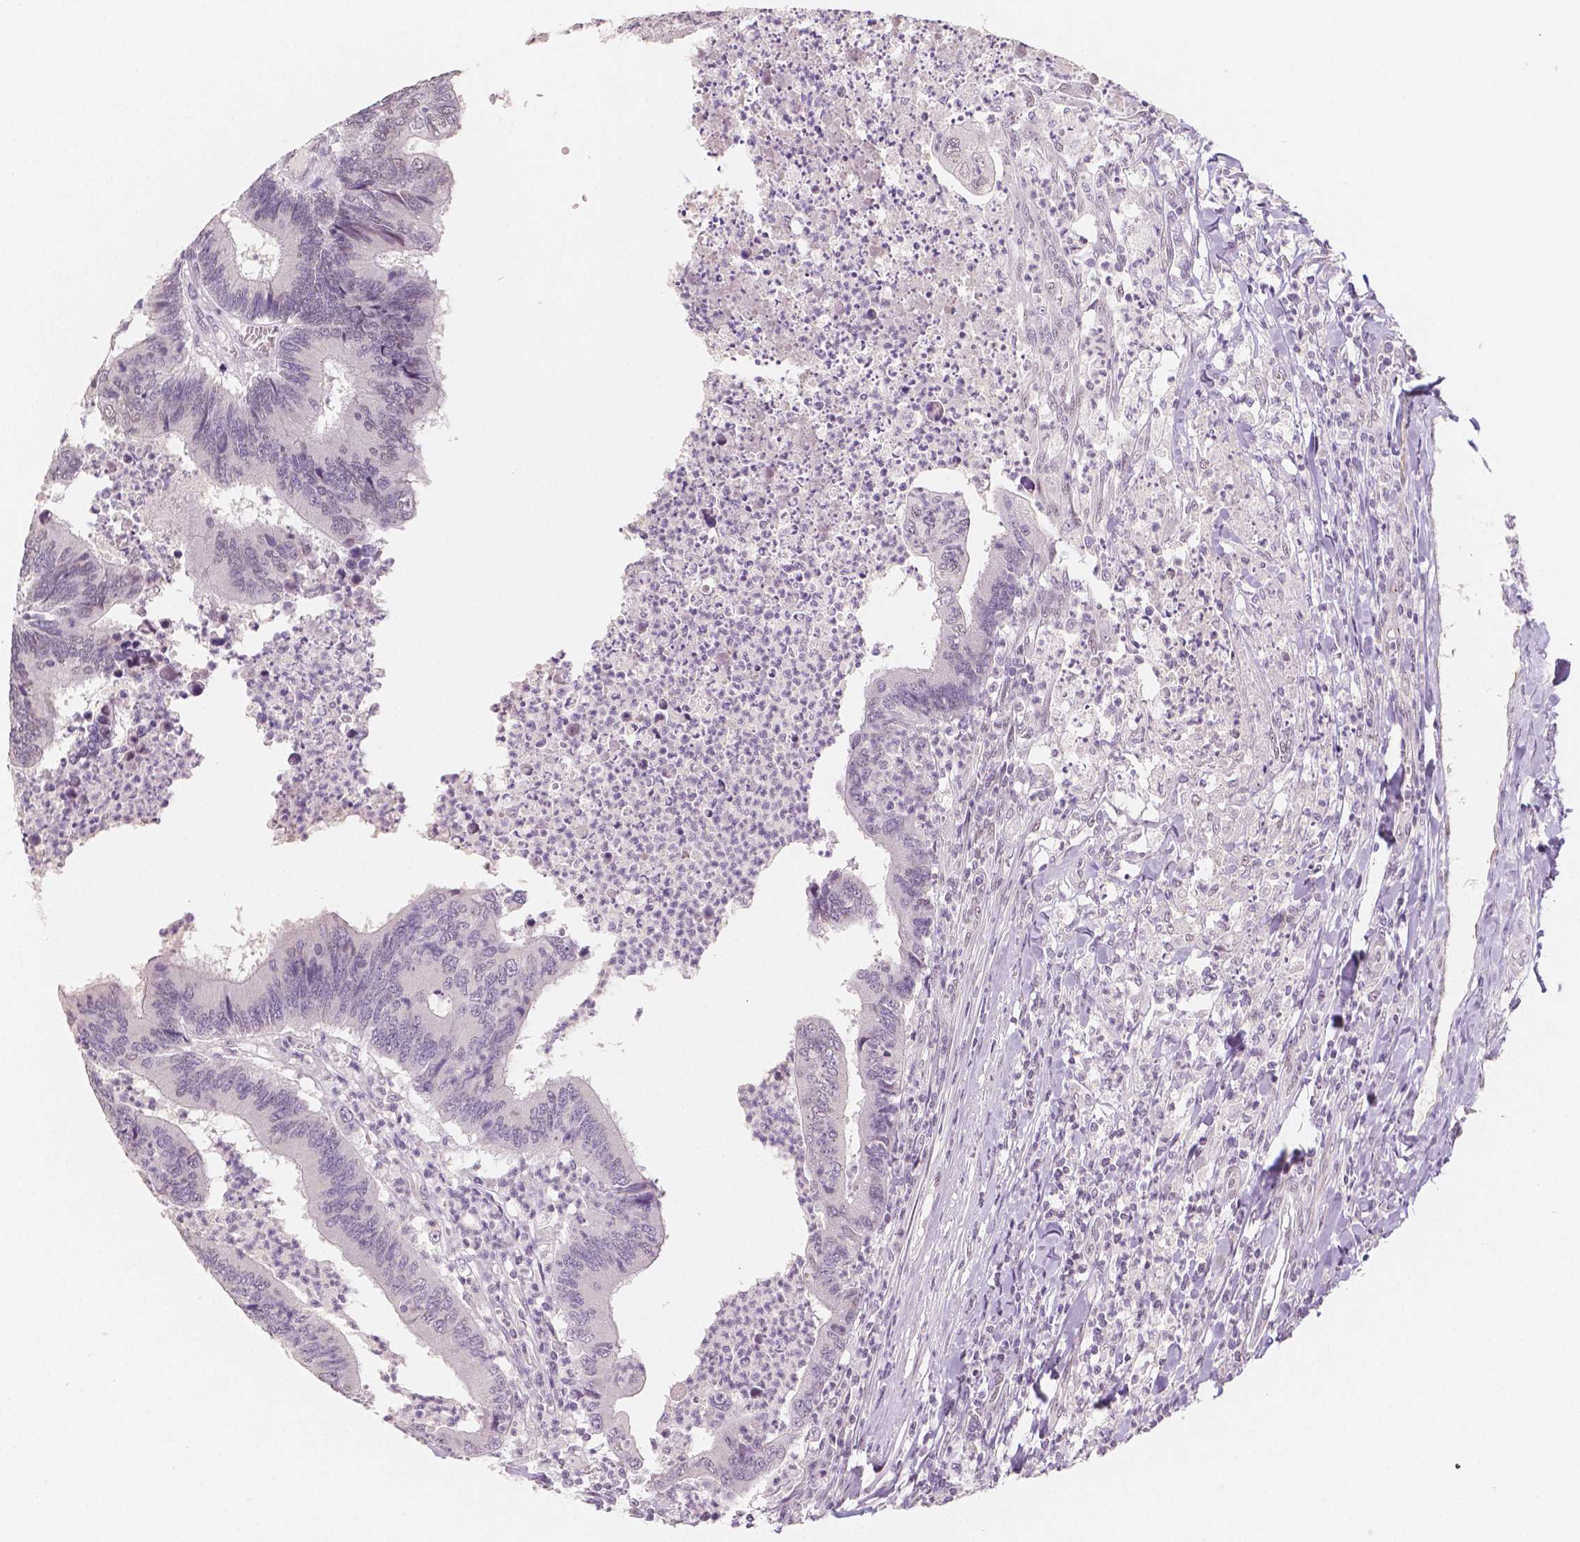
{"staining": {"intensity": "negative", "quantity": "none", "location": "none"}, "tissue": "colorectal cancer", "cell_type": "Tumor cells", "image_type": "cancer", "snomed": [{"axis": "morphology", "description": "Adenocarcinoma, NOS"}, {"axis": "topography", "description": "Colon"}], "caption": "Immunohistochemistry (IHC) of adenocarcinoma (colorectal) displays no staining in tumor cells. (DAB IHC with hematoxylin counter stain).", "gene": "KDM5B", "patient": {"sex": "female", "age": 67}}